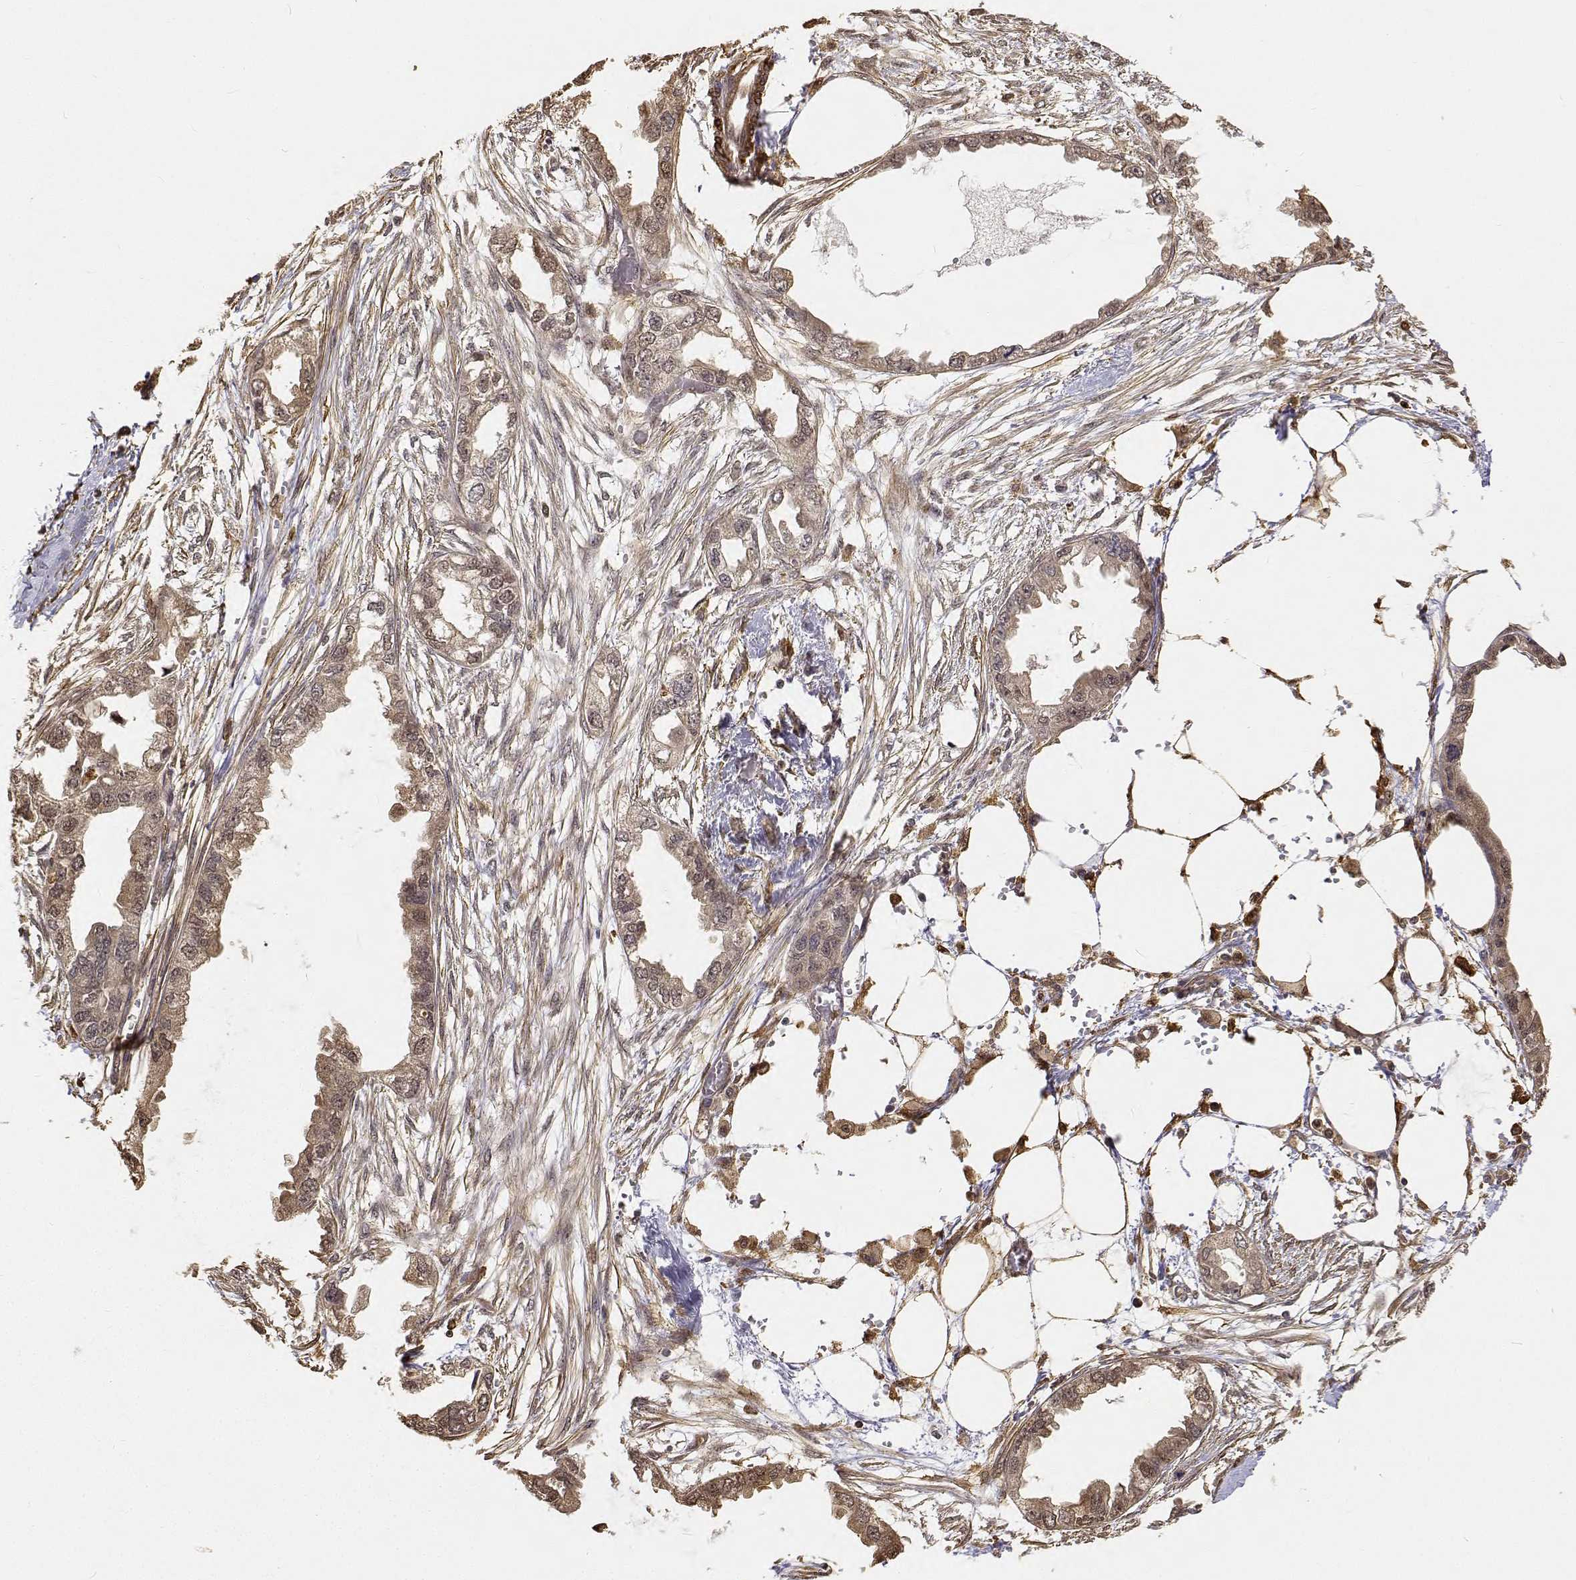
{"staining": {"intensity": "moderate", "quantity": ">75%", "location": "cytoplasmic/membranous,nuclear"}, "tissue": "endometrial cancer", "cell_type": "Tumor cells", "image_type": "cancer", "snomed": [{"axis": "morphology", "description": "Adenocarcinoma, NOS"}, {"axis": "morphology", "description": "Adenocarcinoma, metastatic, NOS"}, {"axis": "topography", "description": "Adipose tissue"}, {"axis": "topography", "description": "Endometrium"}], "caption": "An image of human metastatic adenocarcinoma (endometrial) stained for a protein demonstrates moderate cytoplasmic/membranous and nuclear brown staining in tumor cells.", "gene": "PCID2", "patient": {"sex": "female", "age": 67}}